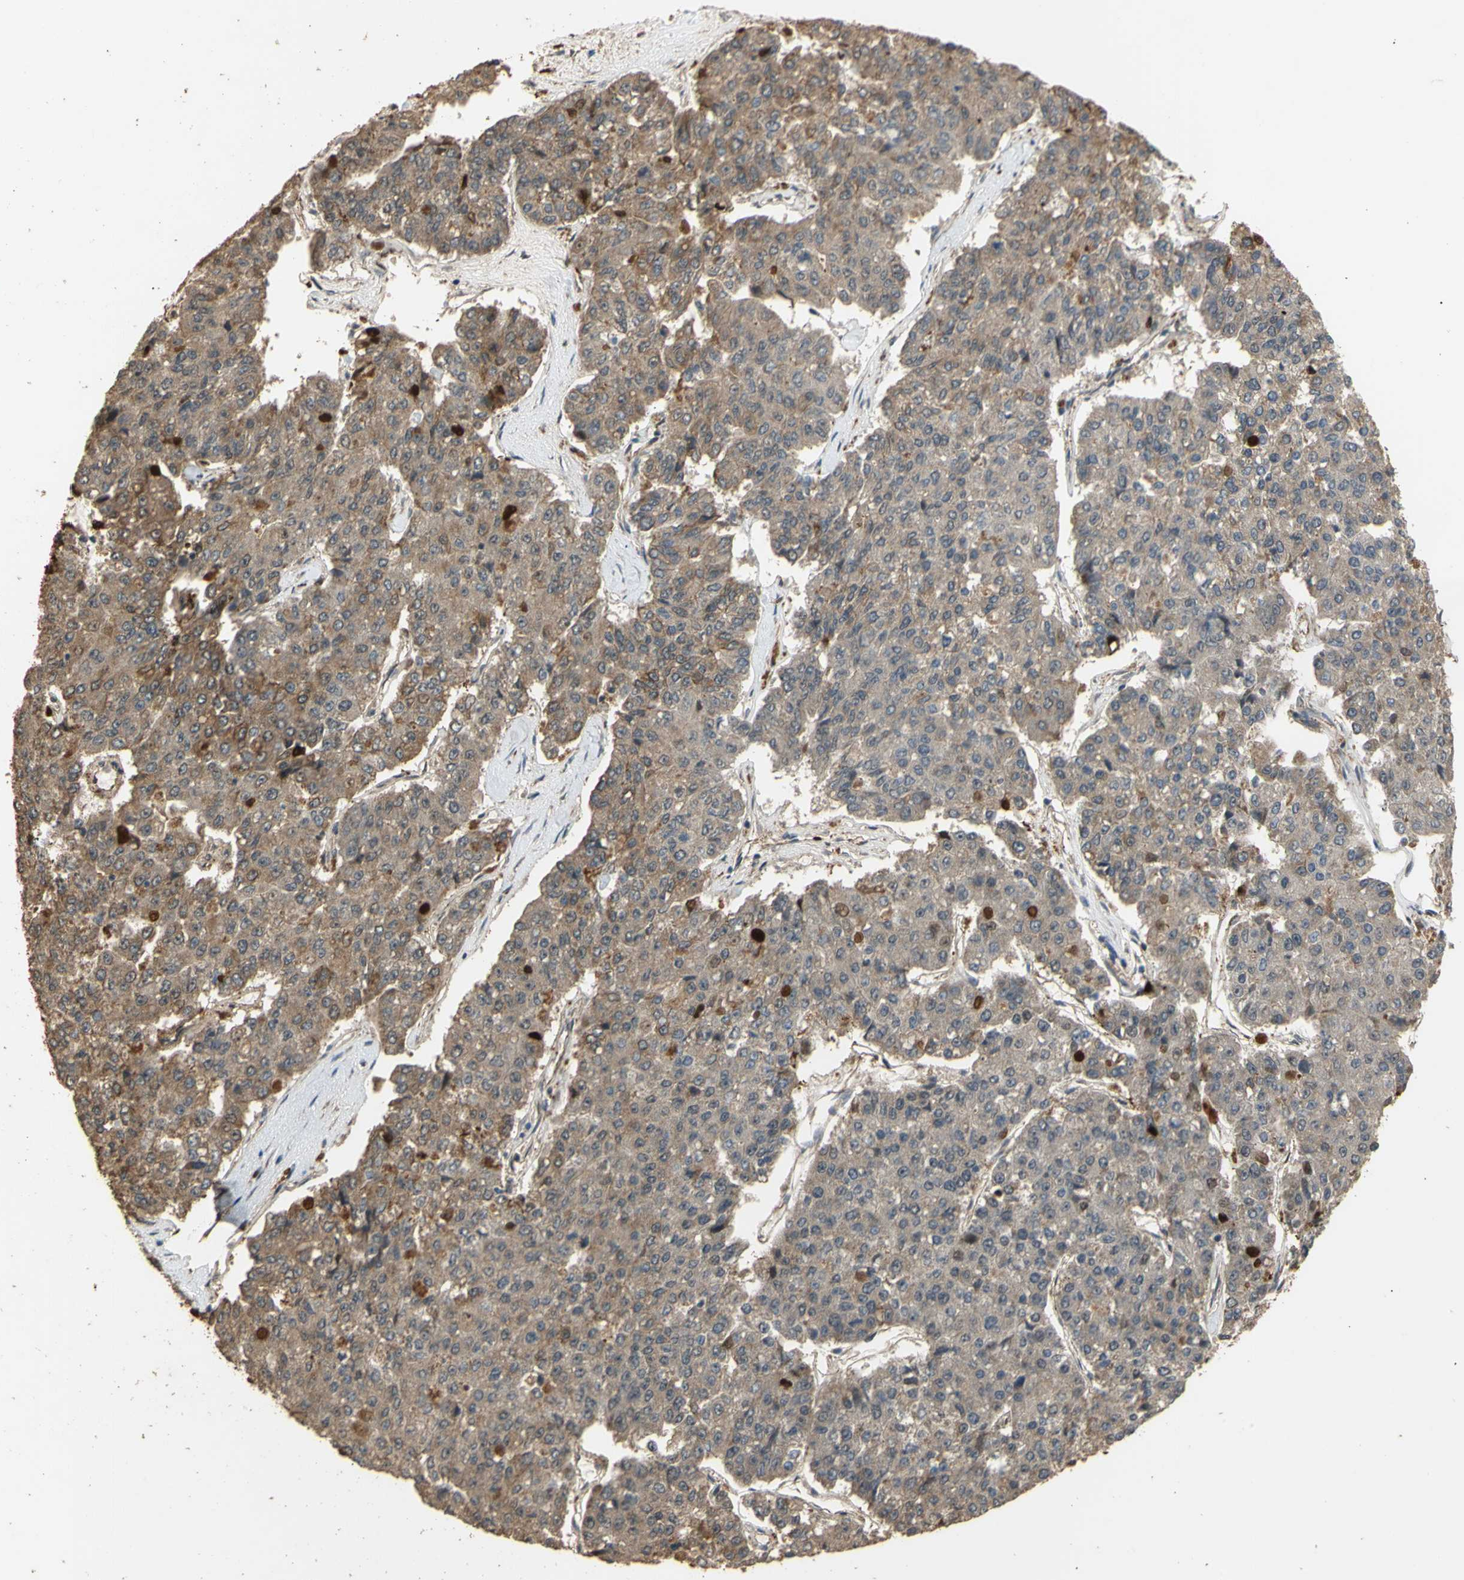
{"staining": {"intensity": "strong", "quantity": "<25%", "location": "cytoplasmic/membranous,nuclear"}, "tissue": "pancreatic cancer", "cell_type": "Tumor cells", "image_type": "cancer", "snomed": [{"axis": "morphology", "description": "Adenocarcinoma, NOS"}, {"axis": "topography", "description": "Pancreas"}], "caption": "A high-resolution micrograph shows immunohistochemistry (IHC) staining of adenocarcinoma (pancreatic), which shows strong cytoplasmic/membranous and nuclear staining in approximately <25% of tumor cells.", "gene": "GTF2E2", "patient": {"sex": "male", "age": 50}}